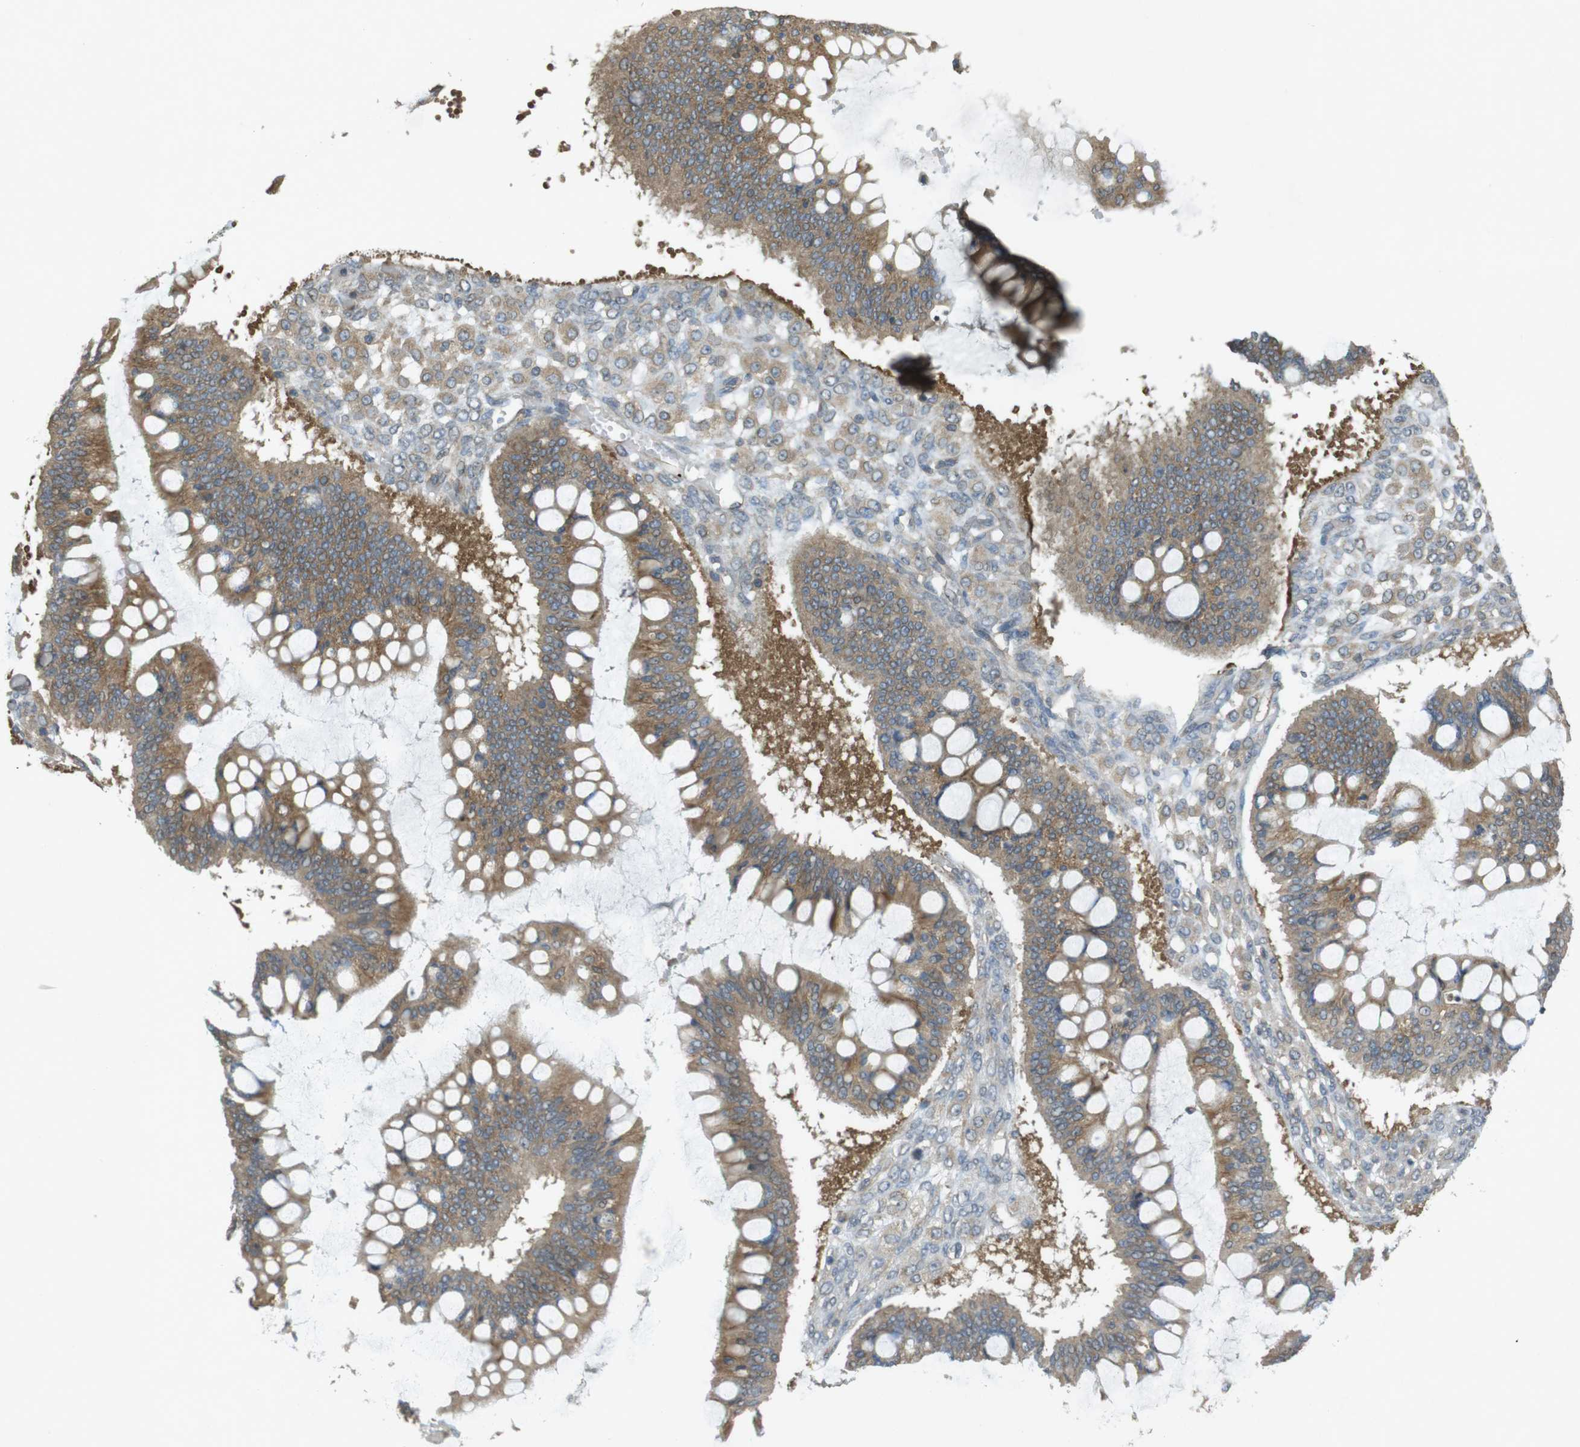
{"staining": {"intensity": "moderate", "quantity": ">75%", "location": "cytoplasmic/membranous"}, "tissue": "ovarian cancer", "cell_type": "Tumor cells", "image_type": "cancer", "snomed": [{"axis": "morphology", "description": "Cystadenocarcinoma, mucinous, NOS"}, {"axis": "topography", "description": "Ovary"}], "caption": "Immunohistochemical staining of human ovarian cancer displays medium levels of moderate cytoplasmic/membranous expression in approximately >75% of tumor cells. Ihc stains the protein in brown and the nuclei are stained blue.", "gene": "KIF5B", "patient": {"sex": "female", "age": 73}}